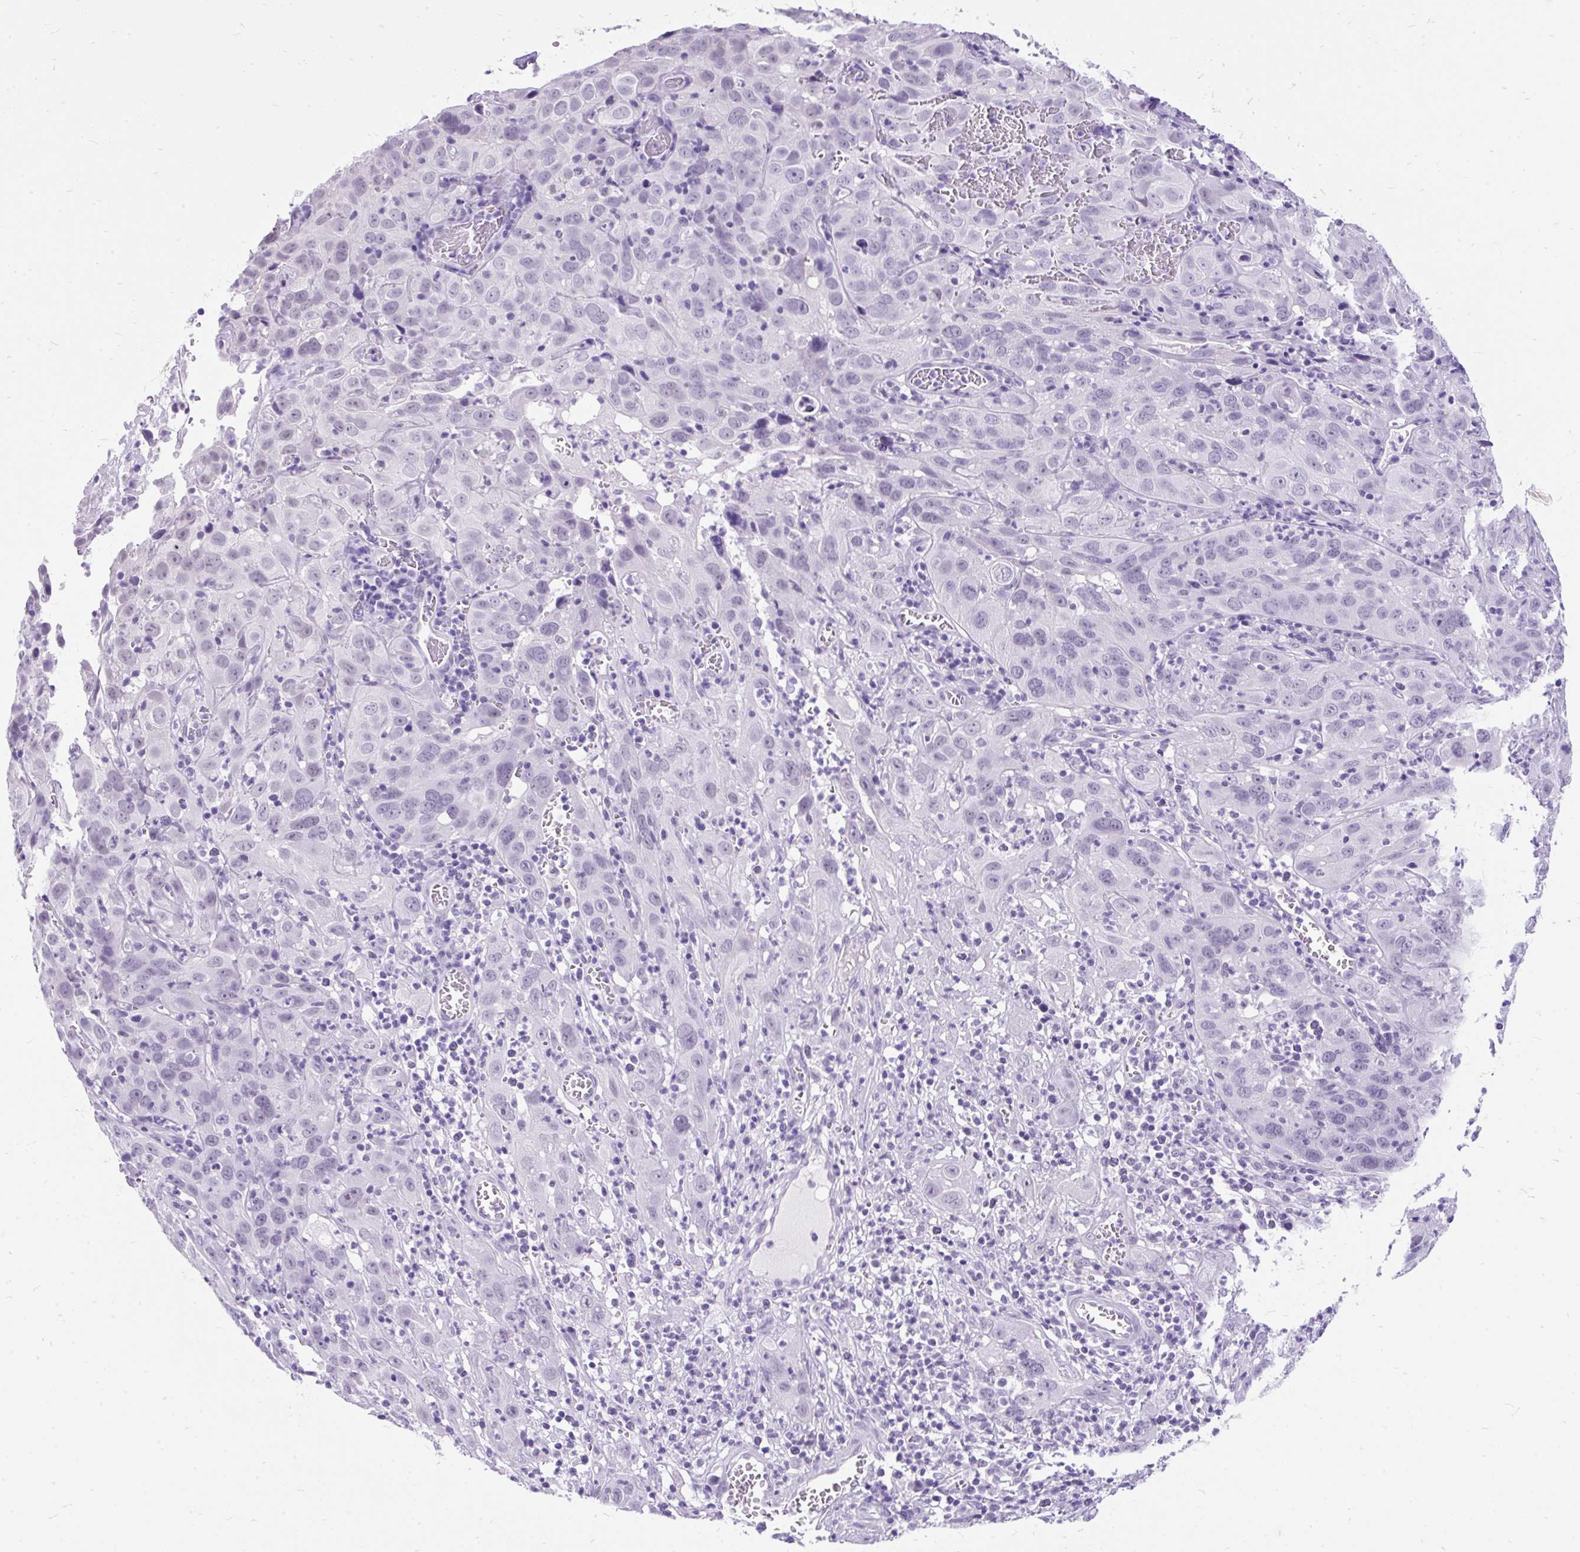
{"staining": {"intensity": "negative", "quantity": "none", "location": "none"}, "tissue": "cervical cancer", "cell_type": "Tumor cells", "image_type": "cancer", "snomed": [{"axis": "morphology", "description": "Squamous cell carcinoma, NOS"}, {"axis": "topography", "description": "Cervix"}], "caption": "Immunohistochemical staining of squamous cell carcinoma (cervical) displays no significant positivity in tumor cells. (DAB immunohistochemistry with hematoxylin counter stain).", "gene": "SCGB1A1", "patient": {"sex": "female", "age": 32}}